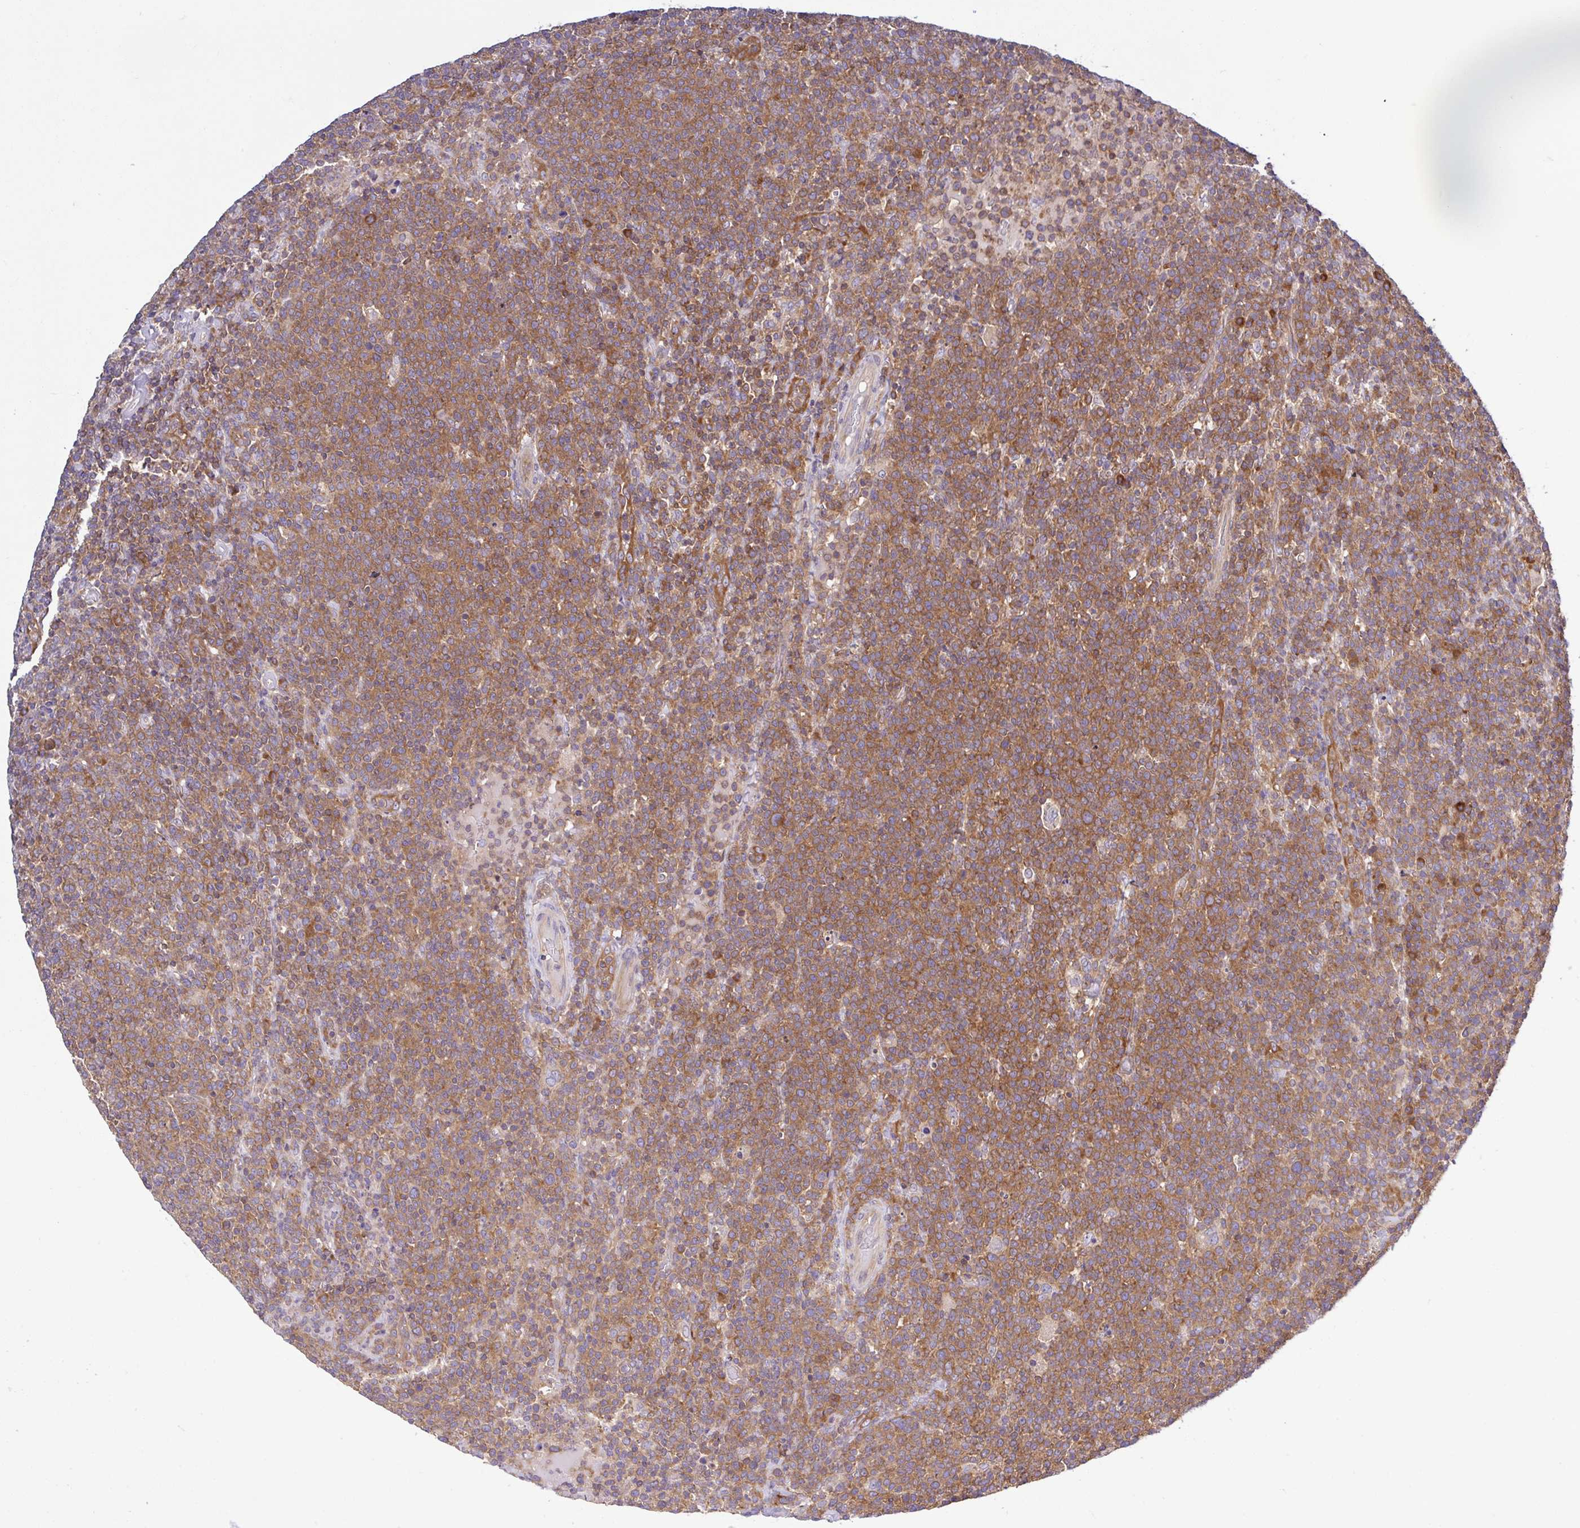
{"staining": {"intensity": "moderate", "quantity": ">75%", "location": "cytoplasmic/membranous"}, "tissue": "lymphoma", "cell_type": "Tumor cells", "image_type": "cancer", "snomed": [{"axis": "morphology", "description": "Malignant lymphoma, non-Hodgkin's type, High grade"}, {"axis": "topography", "description": "Lymph node"}], "caption": "There is medium levels of moderate cytoplasmic/membranous staining in tumor cells of high-grade malignant lymphoma, non-Hodgkin's type, as demonstrated by immunohistochemical staining (brown color).", "gene": "LARS1", "patient": {"sex": "male", "age": 61}}